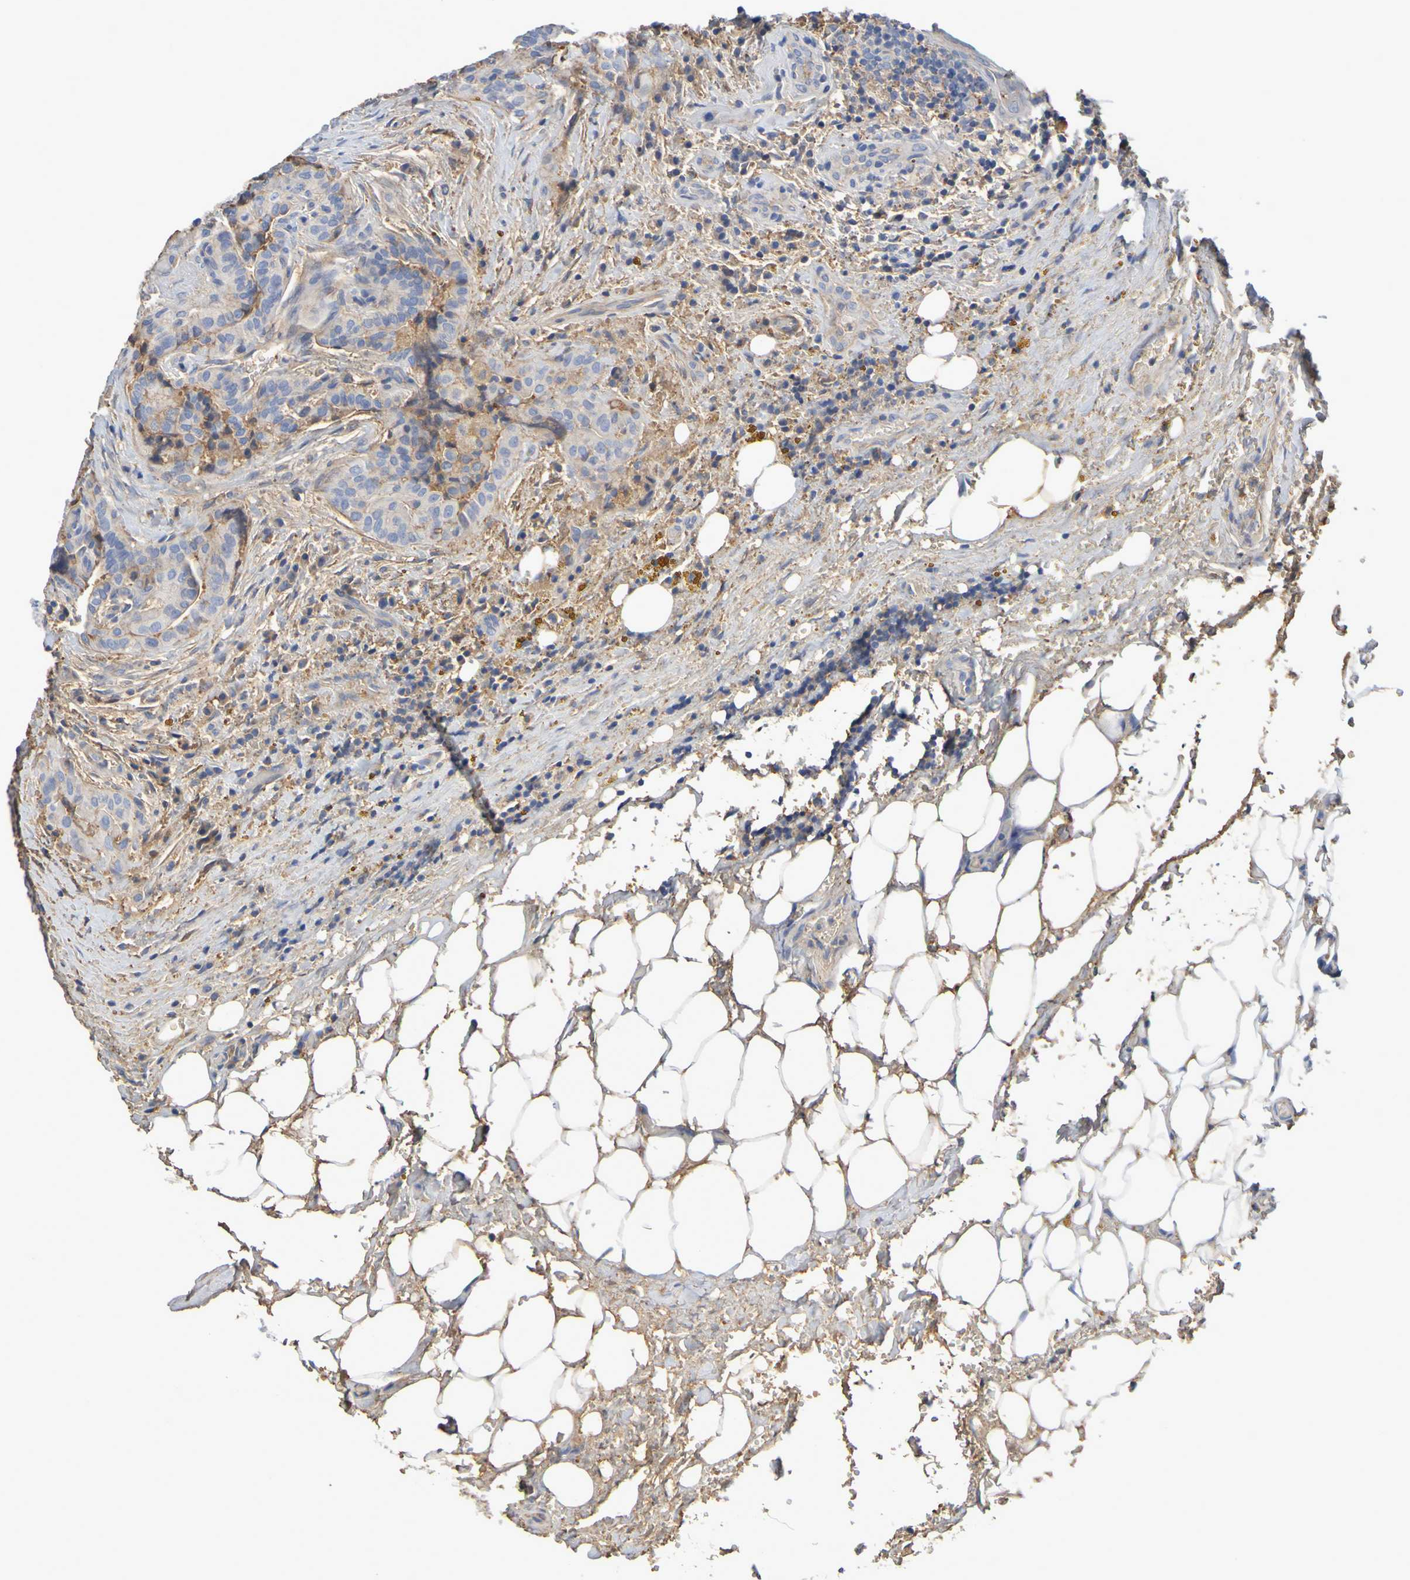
{"staining": {"intensity": "moderate", "quantity": "25%-75%", "location": "cytoplasmic/membranous"}, "tissue": "thyroid cancer", "cell_type": "Tumor cells", "image_type": "cancer", "snomed": [{"axis": "morphology", "description": "Papillary adenocarcinoma, NOS"}, {"axis": "topography", "description": "Thyroid gland"}], "caption": "Papillary adenocarcinoma (thyroid) stained with immunohistochemistry exhibits moderate cytoplasmic/membranous positivity in about 25%-75% of tumor cells.", "gene": "GAB3", "patient": {"sex": "male", "age": 77}}